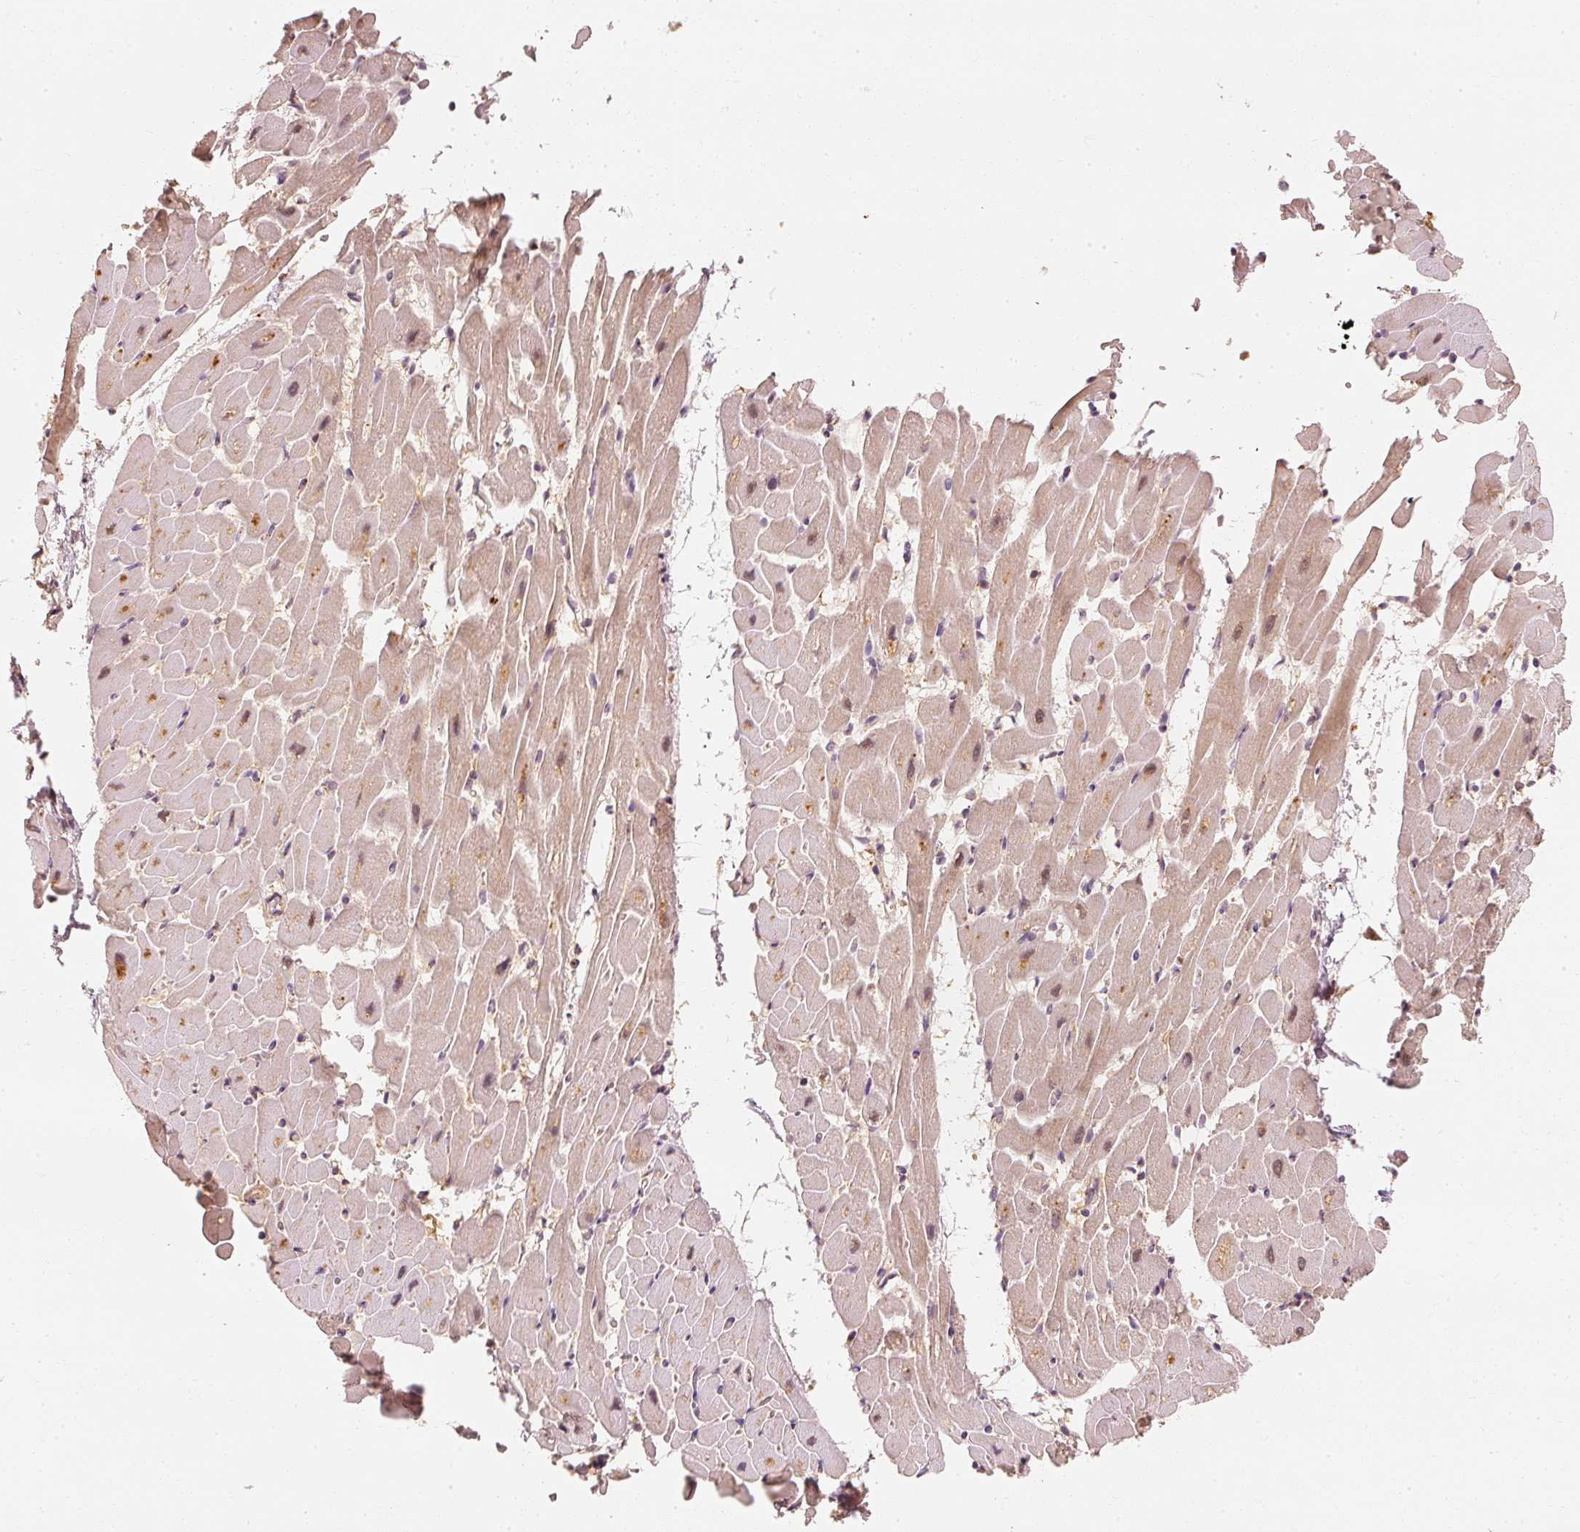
{"staining": {"intensity": "weak", "quantity": "<25%", "location": "cytoplasmic/membranous"}, "tissue": "heart muscle", "cell_type": "Cardiomyocytes", "image_type": "normal", "snomed": [{"axis": "morphology", "description": "Normal tissue, NOS"}, {"axis": "topography", "description": "Heart"}], "caption": "The IHC photomicrograph has no significant positivity in cardiomyocytes of heart muscle. (DAB (3,3'-diaminobenzidine) immunohistochemistry with hematoxylin counter stain).", "gene": "EEF1A1", "patient": {"sex": "male", "age": 37}}